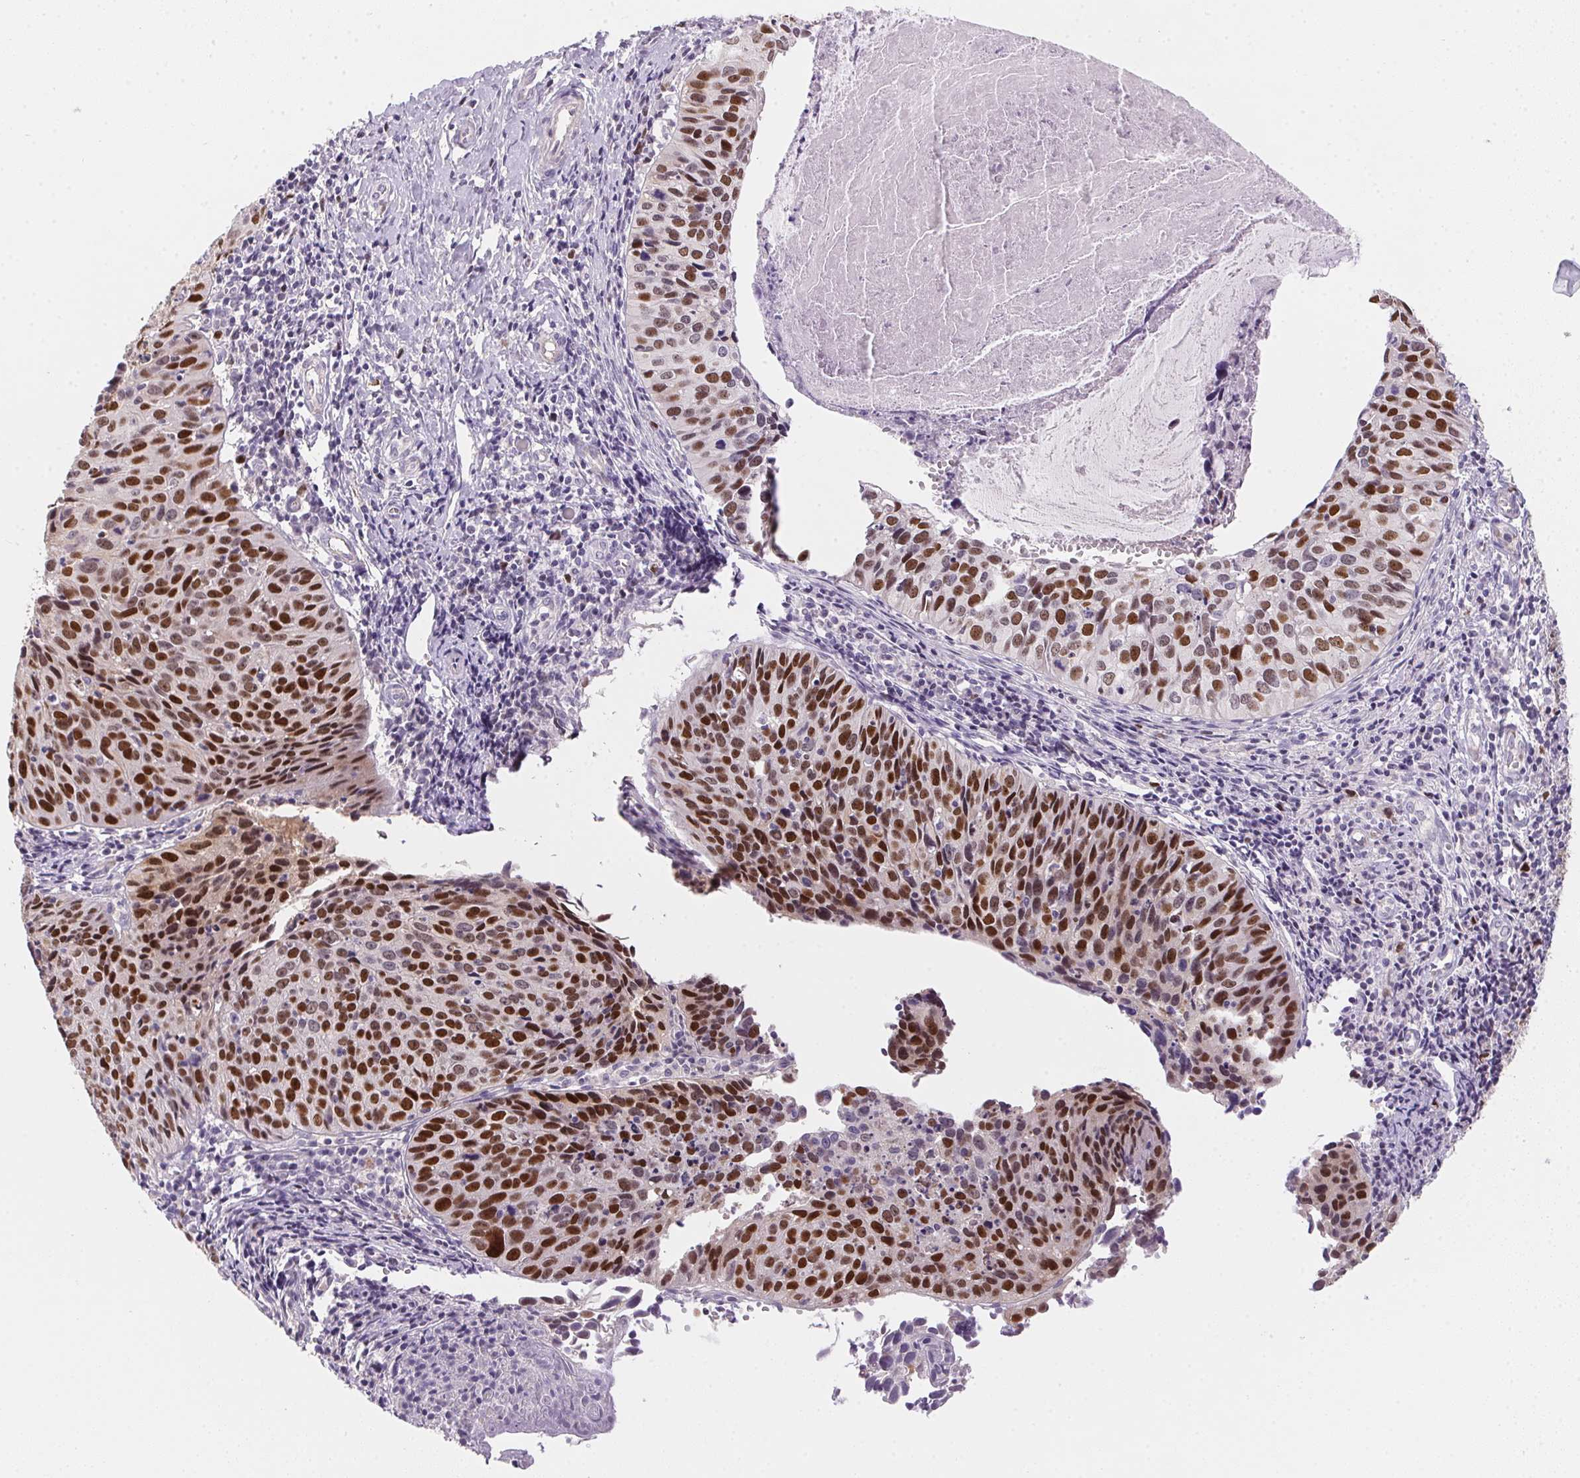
{"staining": {"intensity": "strong", "quantity": ">75%", "location": "nuclear"}, "tissue": "cervical cancer", "cell_type": "Tumor cells", "image_type": "cancer", "snomed": [{"axis": "morphology", "description": "Squamous cell carcinoma, NOS"}, {"axis": "topography", "description": "Cervix"}], "caption": "Protein staining demonstrates strong nuclear expression in about >75% of tumor cells in cervical squamous cell carcinoma. Using DAB (3,3'-diaminobenzidine) (brown) and hematoxylin (blue) stains, captured at high magnification using brightfield microscopy.", "gene": "HELLS", "patient": {"sex": "female", "age": 31}}